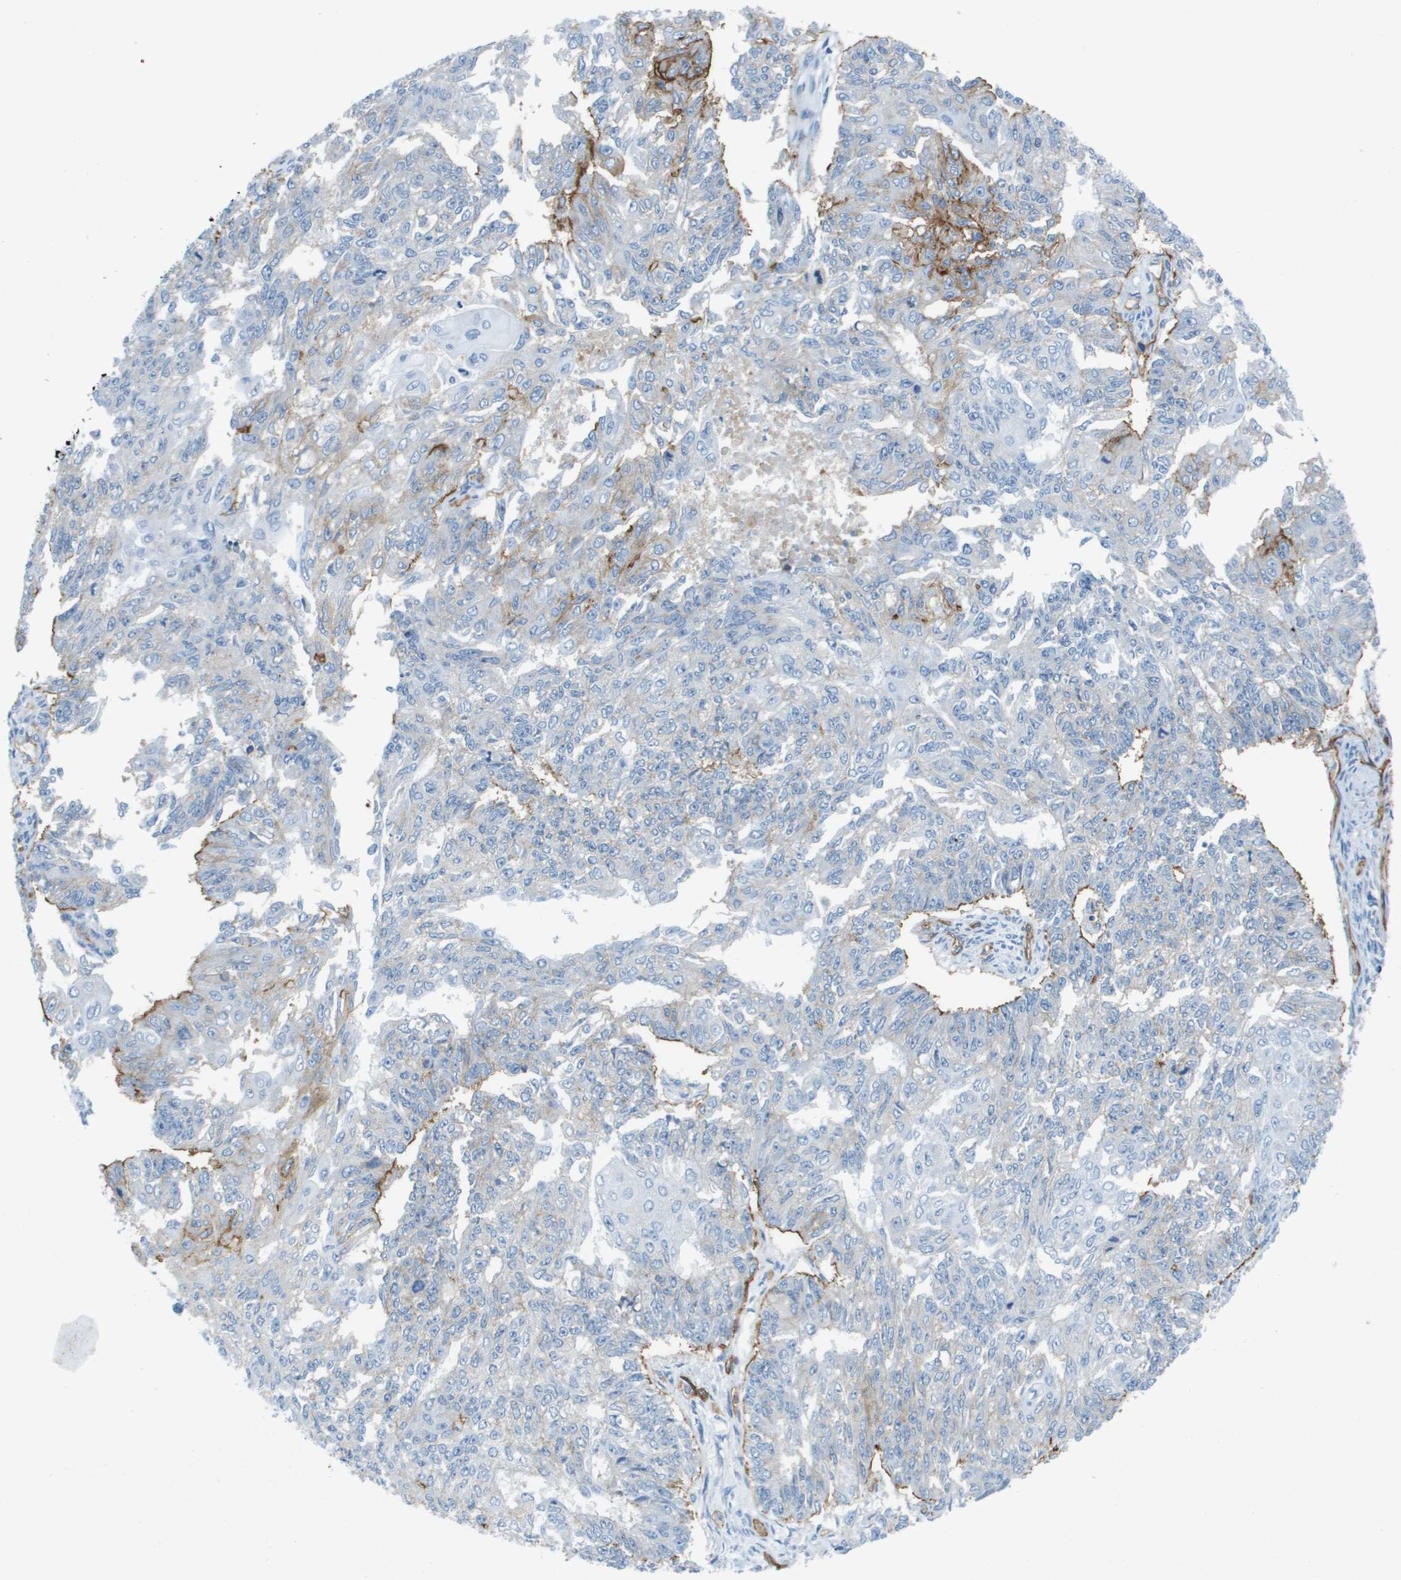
{"staining": {"intensity": "moderate", "quantity": "<25%", "location": "cytoplasmic/membranous"}, "tissue": "endometrial cancer", "cell_type": "Tumor cells", "image_type": "cancer", "snomed": [{"axis": "morphology", "description": "Adenocarcinoma, NOS"}, {"axis": "topography", "description": "Endometrium"}], "caption": "DAB immunohistochemical staining of human endometrial cancer shows moderate cytoplasmic/membranous protein expression in approximately <25% of tumor cells.", "gene": "ITGA6", "patient": {"sex": "female", "age": 32}}